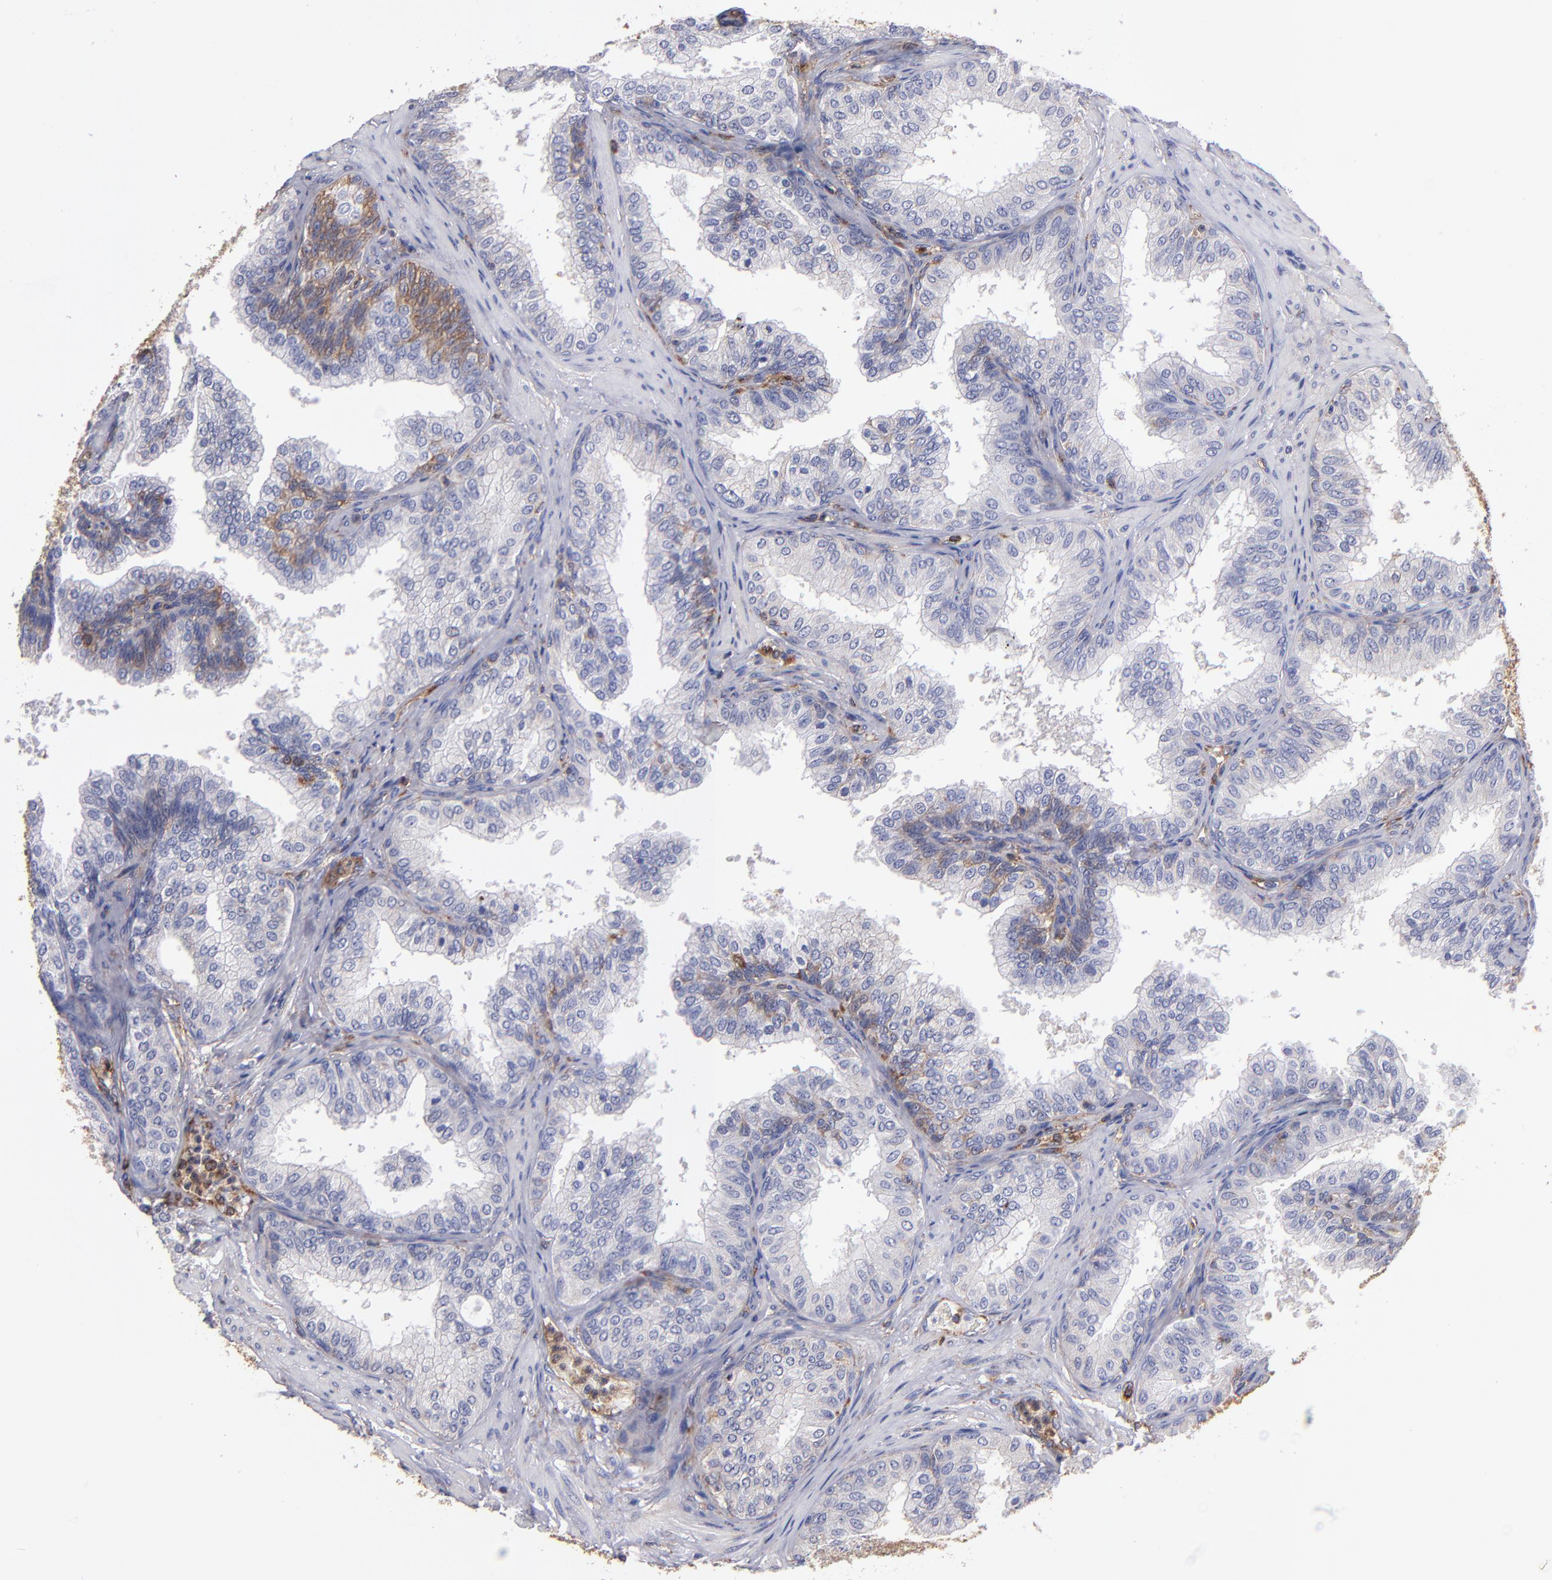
{"staining": {"intensity": "negative", "quantity": "none", "location": "none"}, "tissue": "prostate", "cell_type": "Glandular cells", "image_type": "normal", "snomed": [{"axis": "morphology", "description": "Normal tissue, NOS"}, {"axis": "topography", "description": "Prostate"}], "caption": "The micrograph exhibits no staining of glandular cells in benign prostate. The staining is performed using DAB brown chromogen with nuclei counter-stained in using hematoxylin.", "gene": "MVP", "patient": {"sex": "male", "age": 60}}